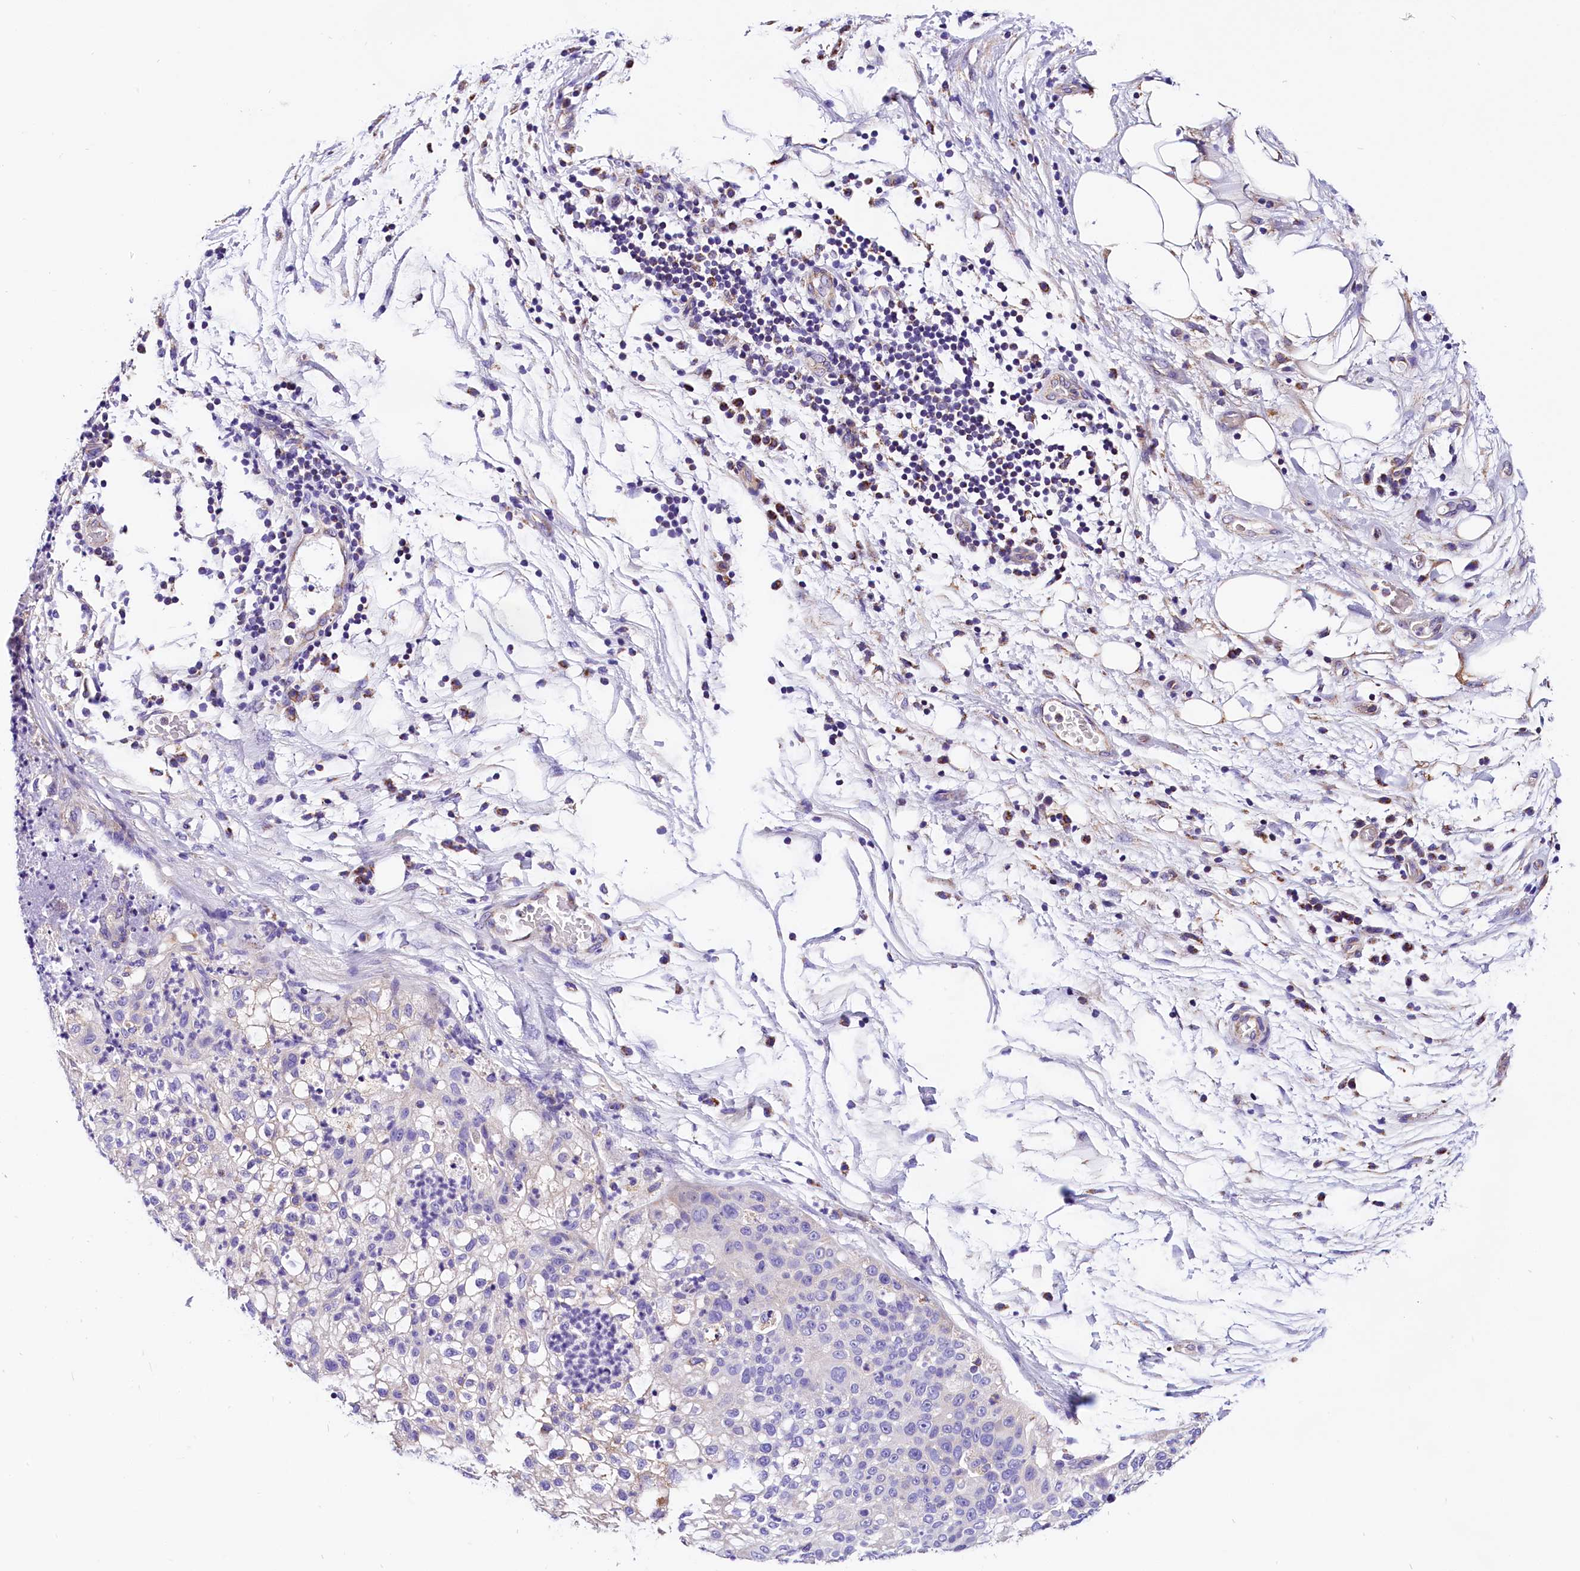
{"staining": {"intensity": "negative", "quantity": "none", "location": "none"}, "tissue": "lung cancer", "cell_type": "Tumor cells", "image_type": "cancer", "snomed": [{"axis": "morphology", "description": "Inflammation, NOS"}, {"axis": "morphology", "description": "Squamous cell carcinoma, NOS"}, {"axis": "topography", "description": "Lymph node"}, {"axis": "topography", "description": "Soft tissue"}, {"axis": "topography", "description": "Lung"}], "caption": "This is an IHC image of lung cancer. There is no expression in tumor cells.", "gene": "ACAA2", "patient": {"sex": "male", "age": 66}}